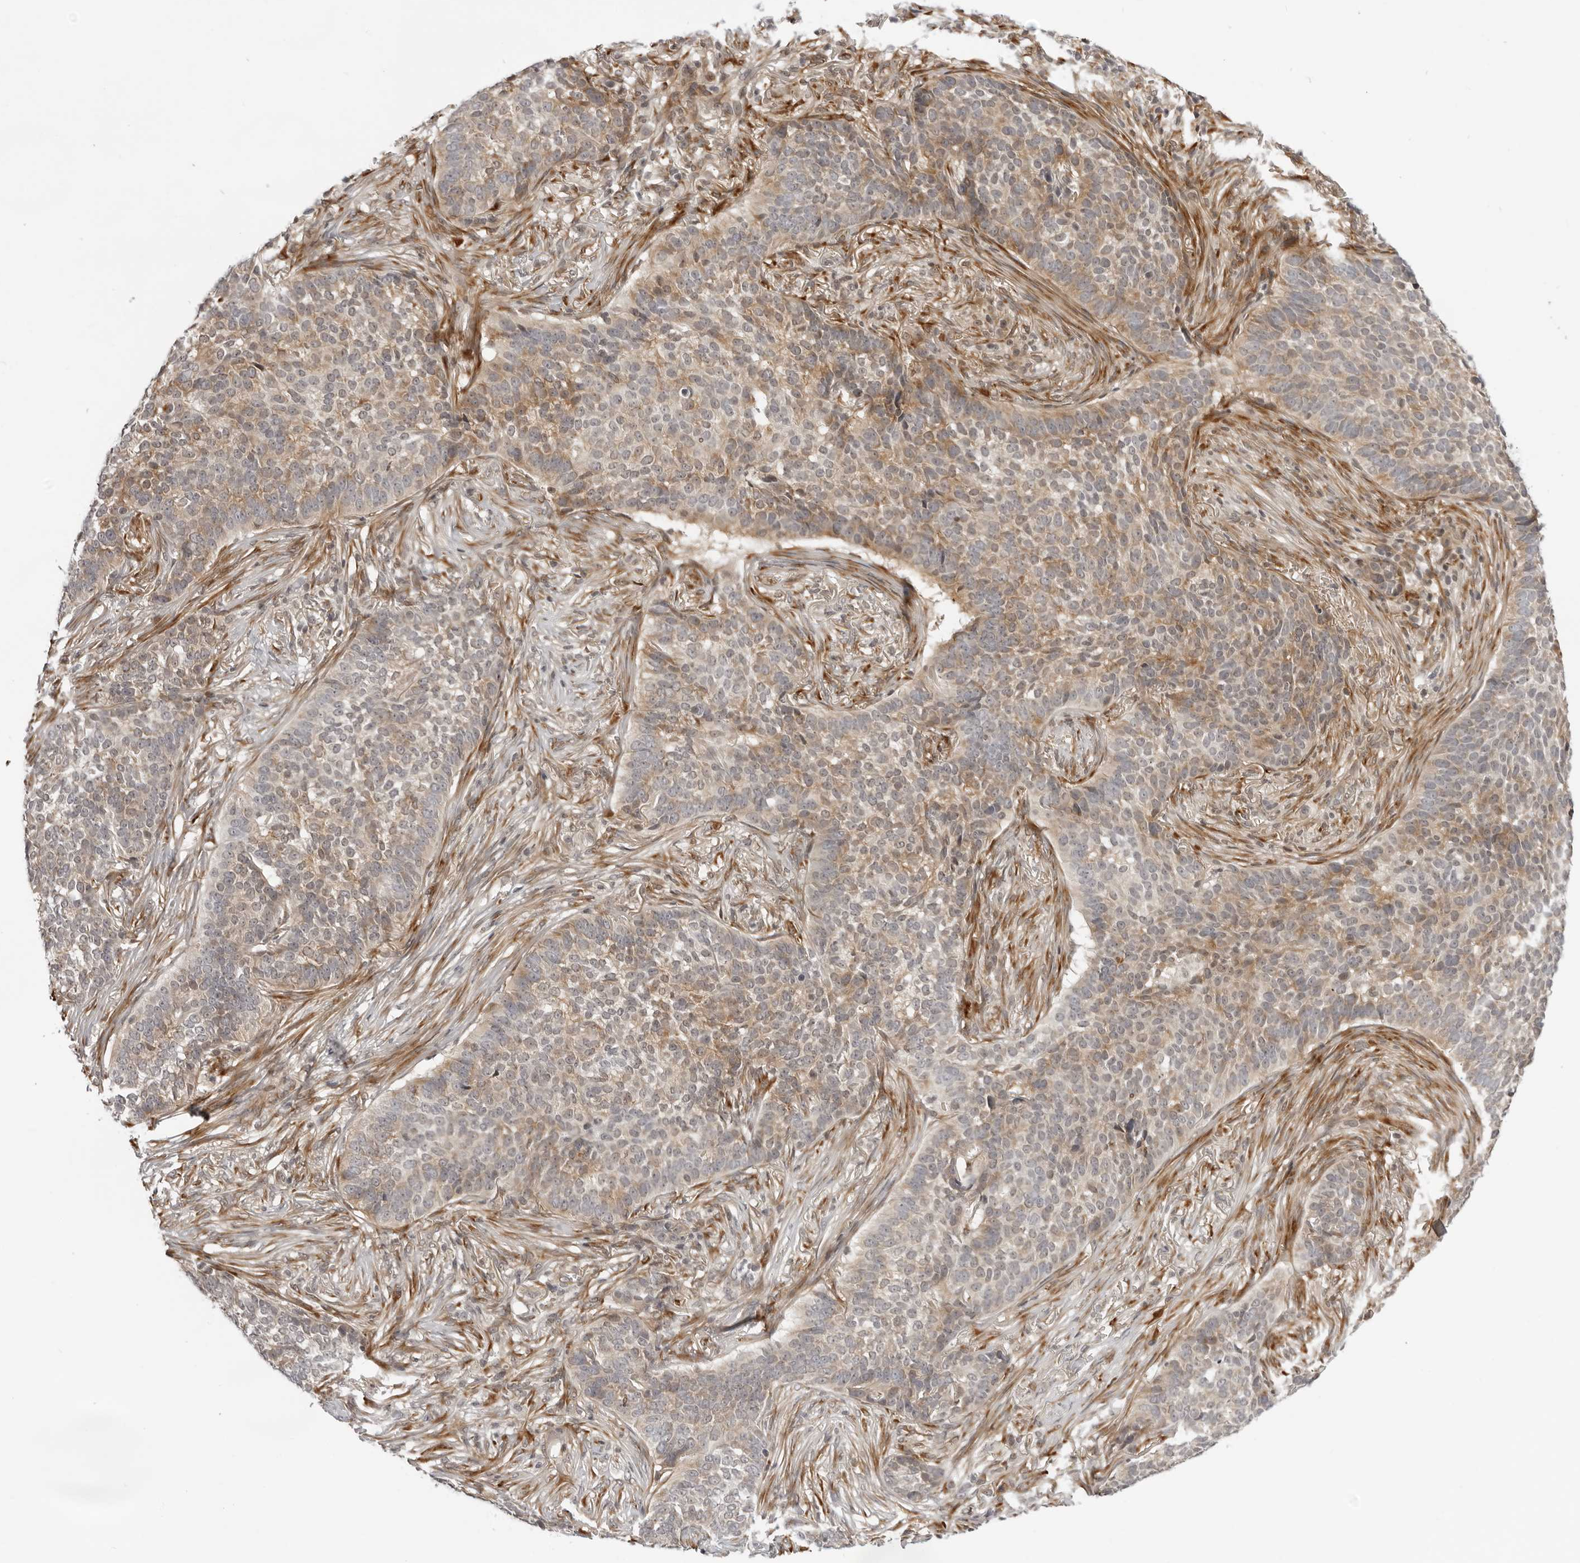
{"staining": {"intensity": "moderate", "quantity": "25%-75%", "location": "cytoplasmic/membranous"}, "tissue": "skin cancer", "cell_type": "Tumor cells", "image_type": "cancer", "snomed": [{"axis": "morphology", "description": "Basal cell carcinoma"}, {"axis": "topography", "description": "Skin"}], "caption": "Skin cancer (basal cell carcinoma) stained with a protein marker displays moderate staining in tumor cells.", "gene": "SRGAP2", "patient": {"sex": "male", "age": 85}}